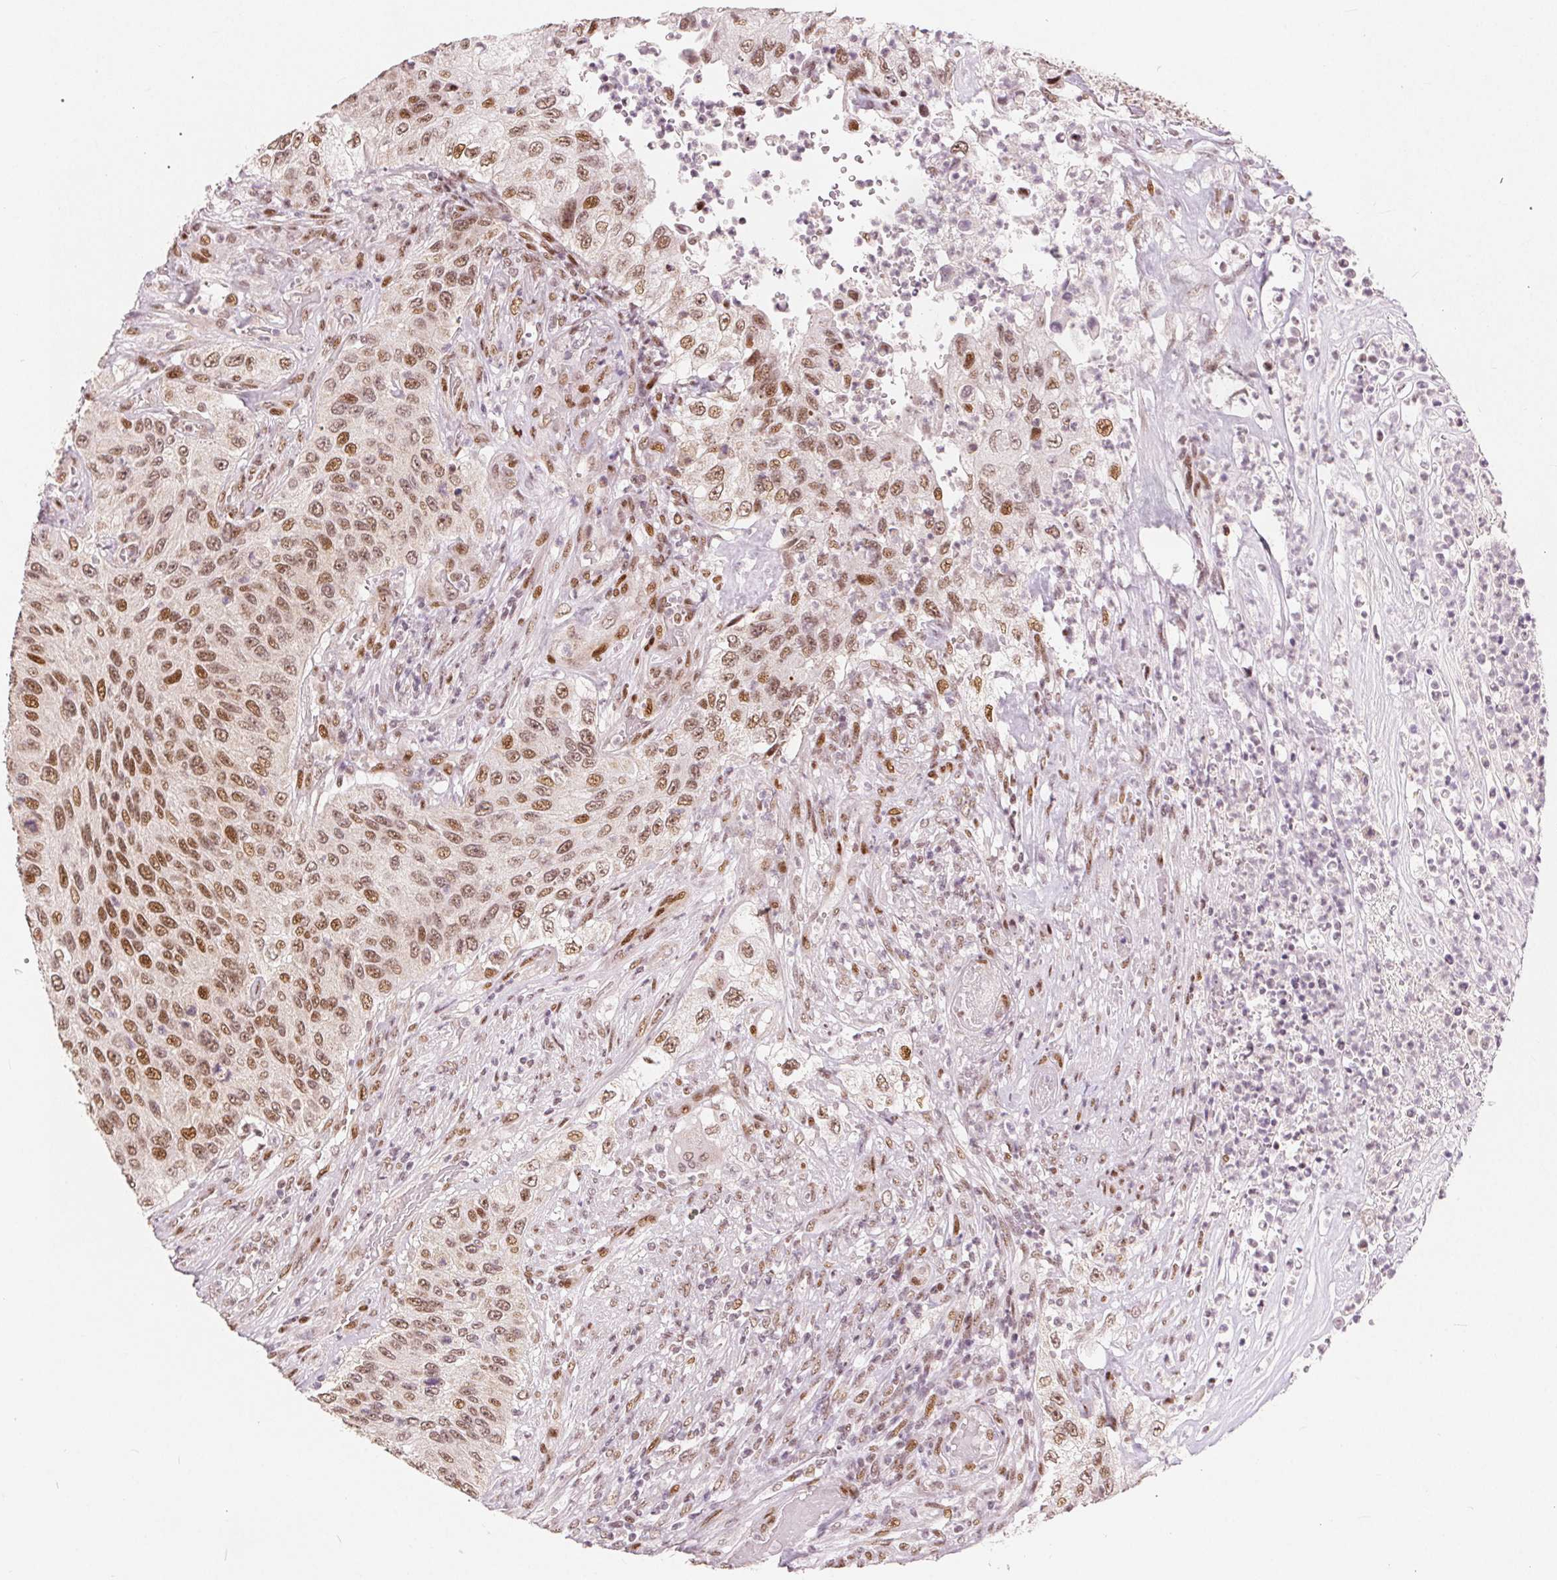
{"staining": {"intensity": "moderate", "quantity": ">75%", "location": "nuclear"}, "tissue": "urothelial cancer", "cell_type": "Tumor cells", "image_type": "cancer", "snomed": [{"axis": "morphology", "description": "Urothelial carcinoma, High grade"}, {"axis": "topography", "description": "Urinary bladder"}], "caption": "Immunohistochemistry of human high-grade urothelial carcinoma displays medium levels of moderate nuclear staining in approximately >75% of tumor cells.", "gene": "ZNF703", "patient": {"sex": "female", "age": 60}}